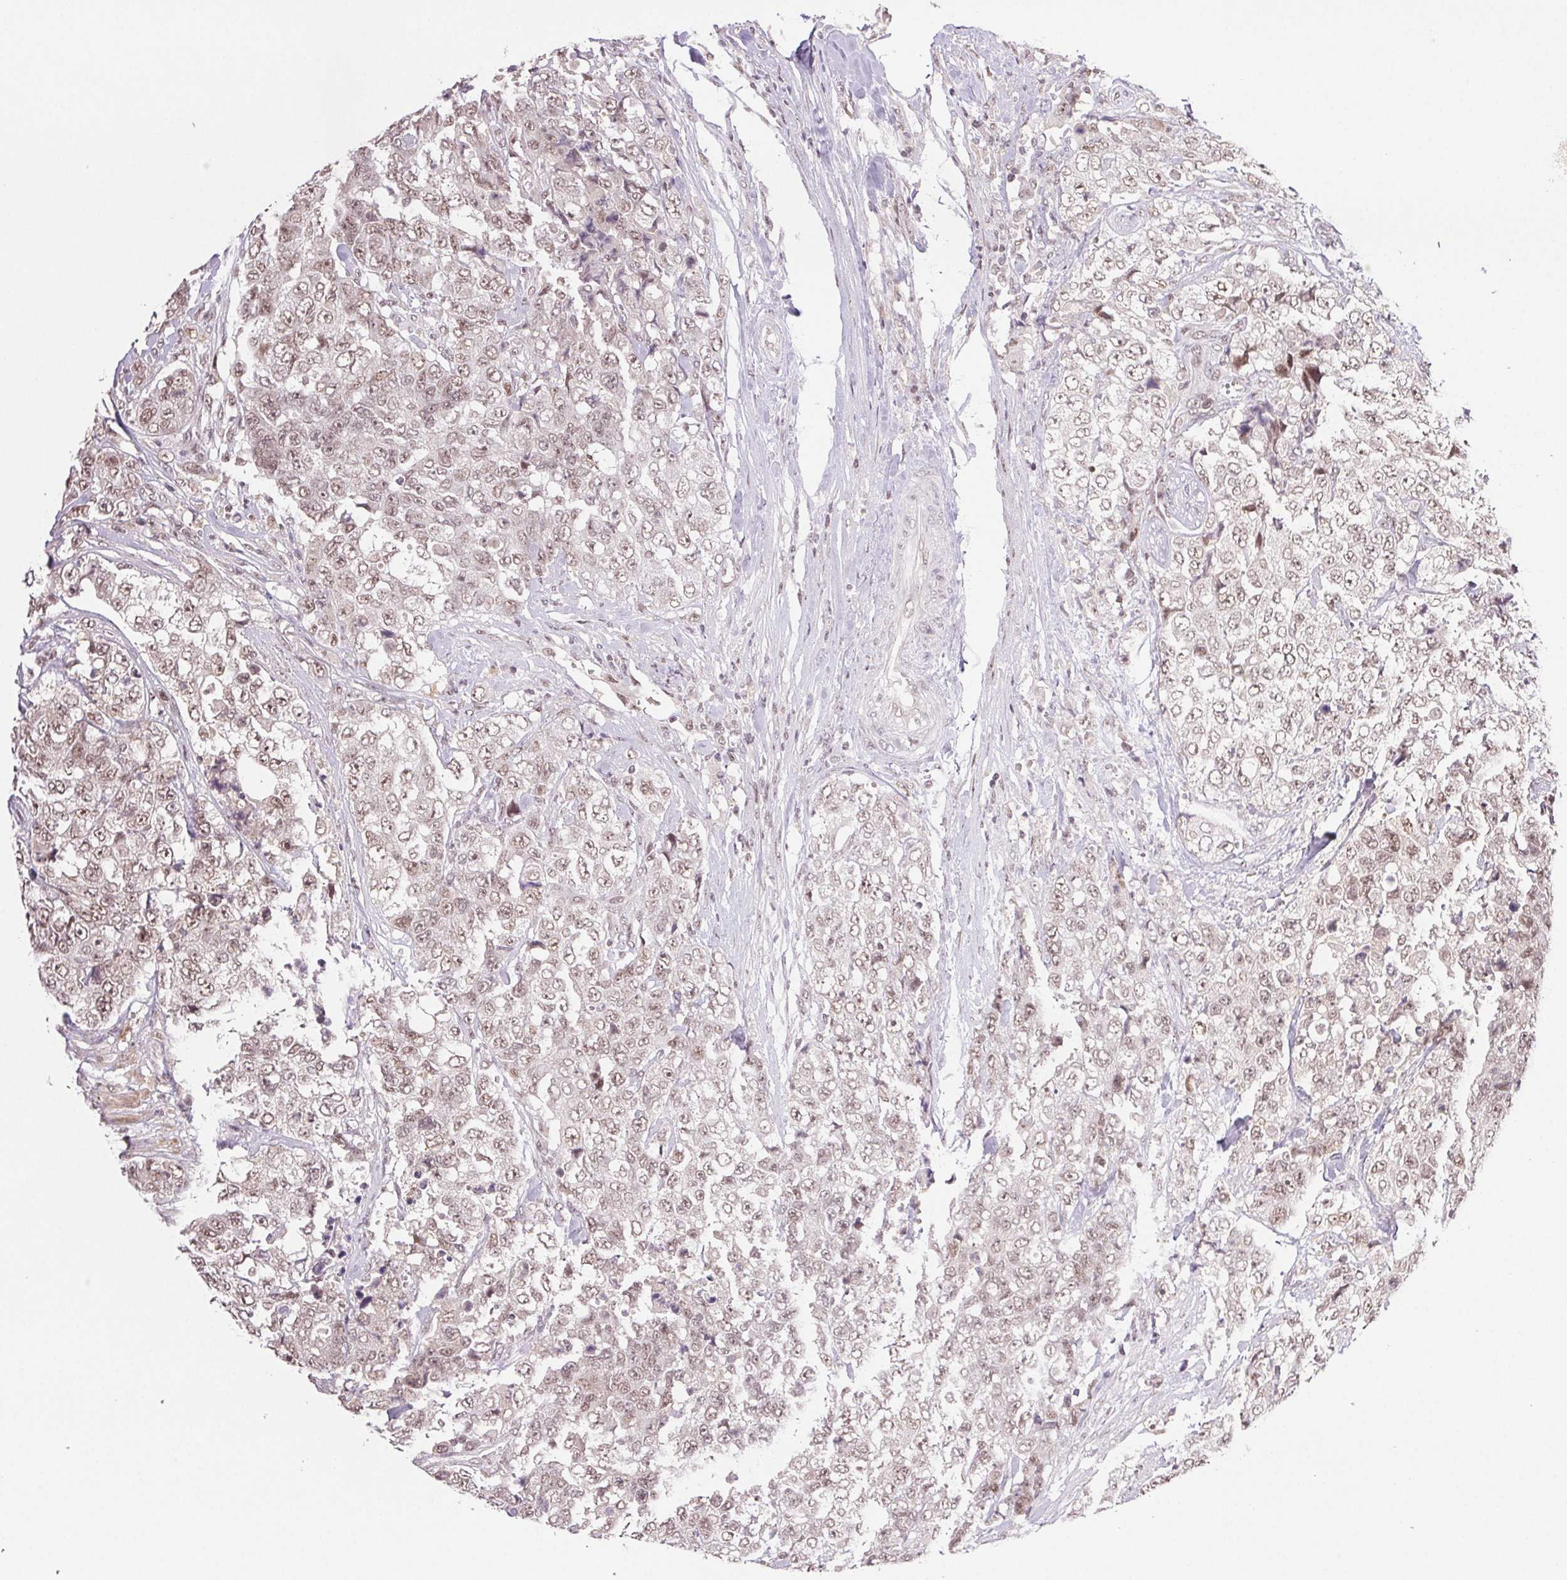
{"staining": {"intensity": "moderate", "quantity": ">75%", "location": "nuclear"}, "tissue": "urothelial cancer", "cell_type": "Tumor cells", "image_type": "cancer", "snomed": [{"axis": "morphology", "description": "Urothelial carcinoma, High grade"}, {"axis": "topography", "description": "Urinary bladder"}], "caption": "Immunohistochemistry (IHC) image of neoplastic tissue: urothelial cancer stained using IHC displays medium levels of moderate protein expression localized specifically in the nuclear of tumor cells, appearing as a nuclear brown color.", "gene": "PRPF18", "patient": {"sex": "female", "age": 78}}